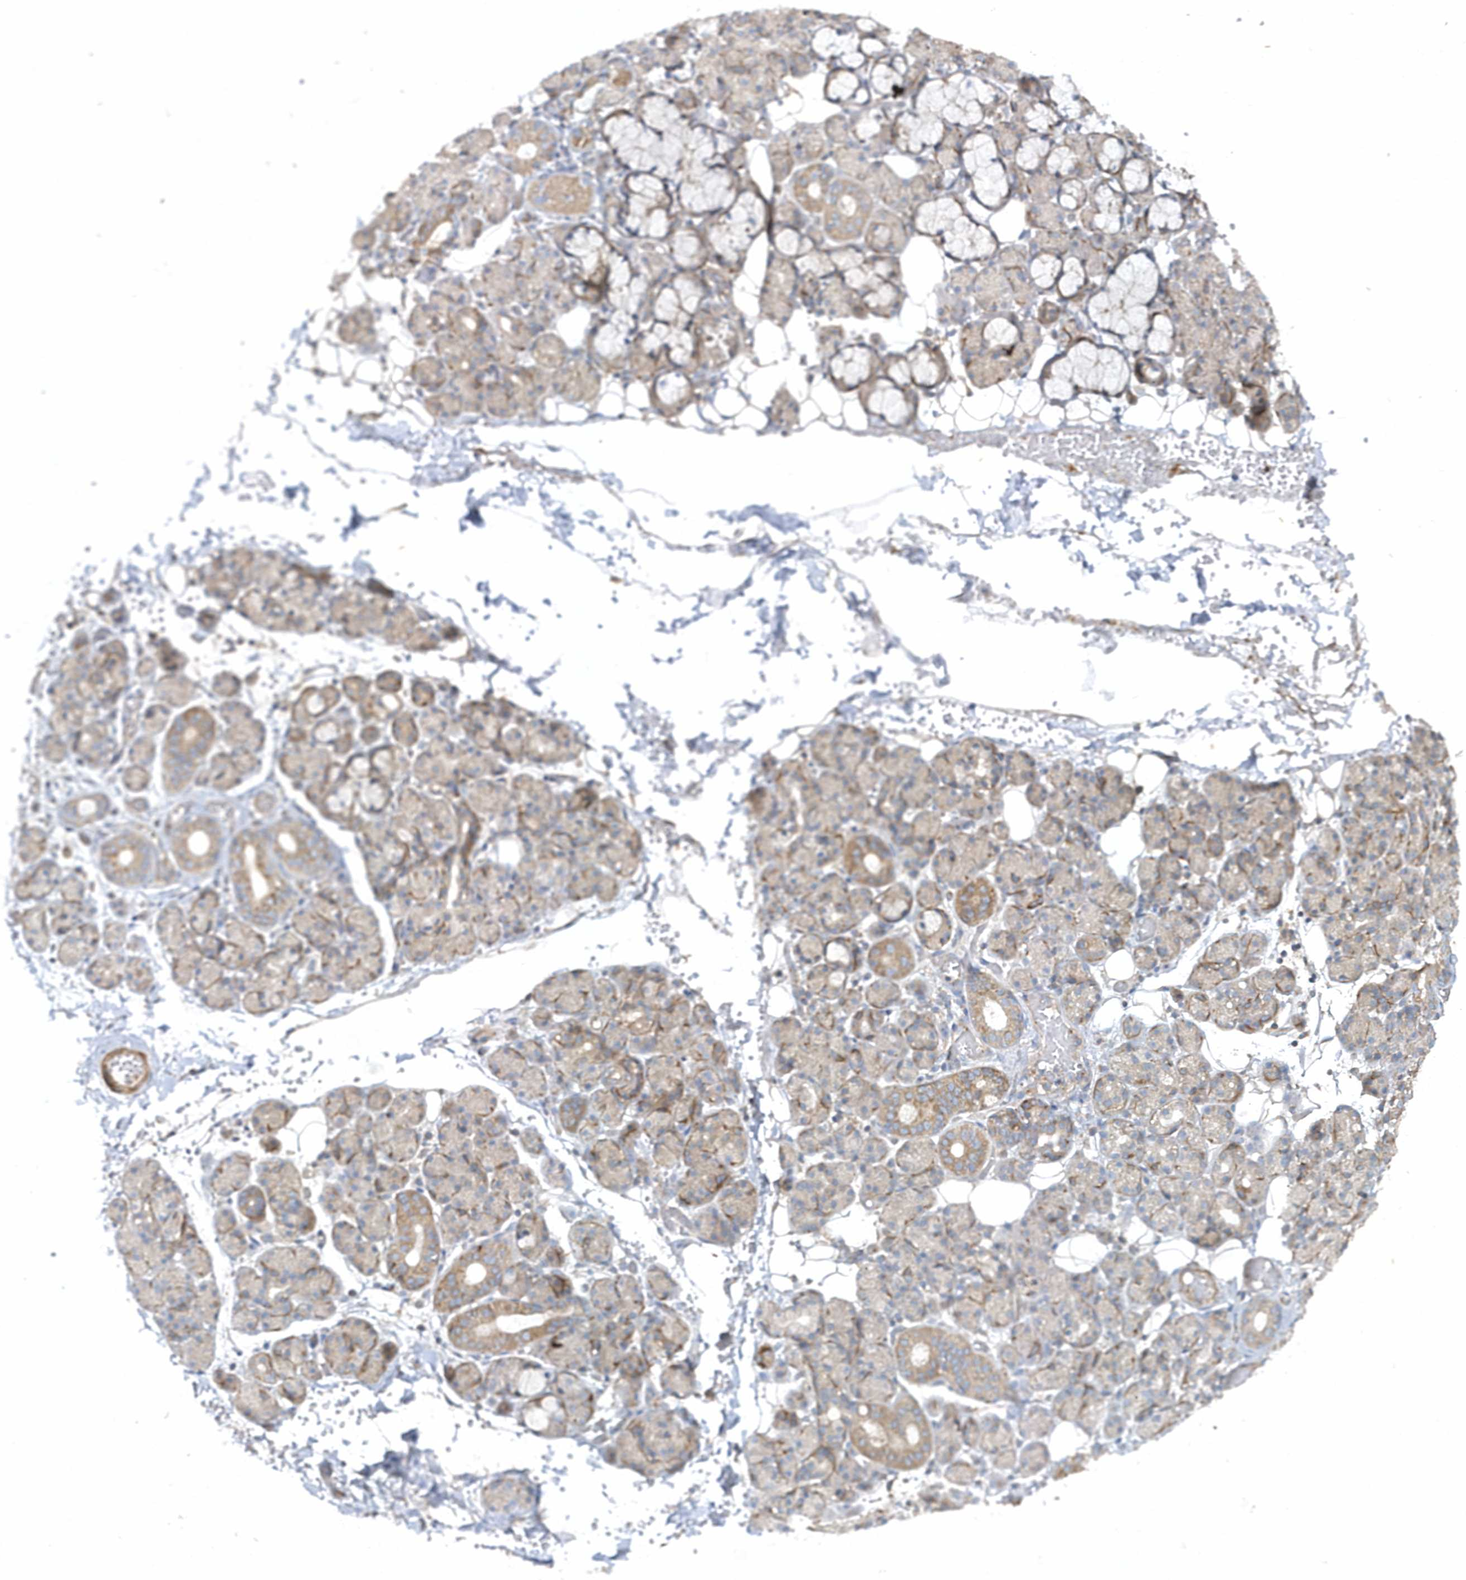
{"staining": {"intensity": "moderate", "quantity": "<25%", "location": "cytoplasmic/membranous"}, "tissue": "salivary gland", "cell_type": "Glandular cells", "image_type": "normal", "snomed": [{"axis": "morphology", "description": "Normal tissue, NOS"}, {"axis": "topography", "description": "Salivary gland"}], "caption": "Protein expression by immunohistochemistry demonstrates moderate cytoplasmic/membranous positivity in about <25% of glandular cells in normal salivary gland. Using DAB (brown) and hematoxylin (blue) stains, captured at high magnification using brightfield microscopy.", "gene": "LEXM", "patient": {"sex": "male", "age": 63}}